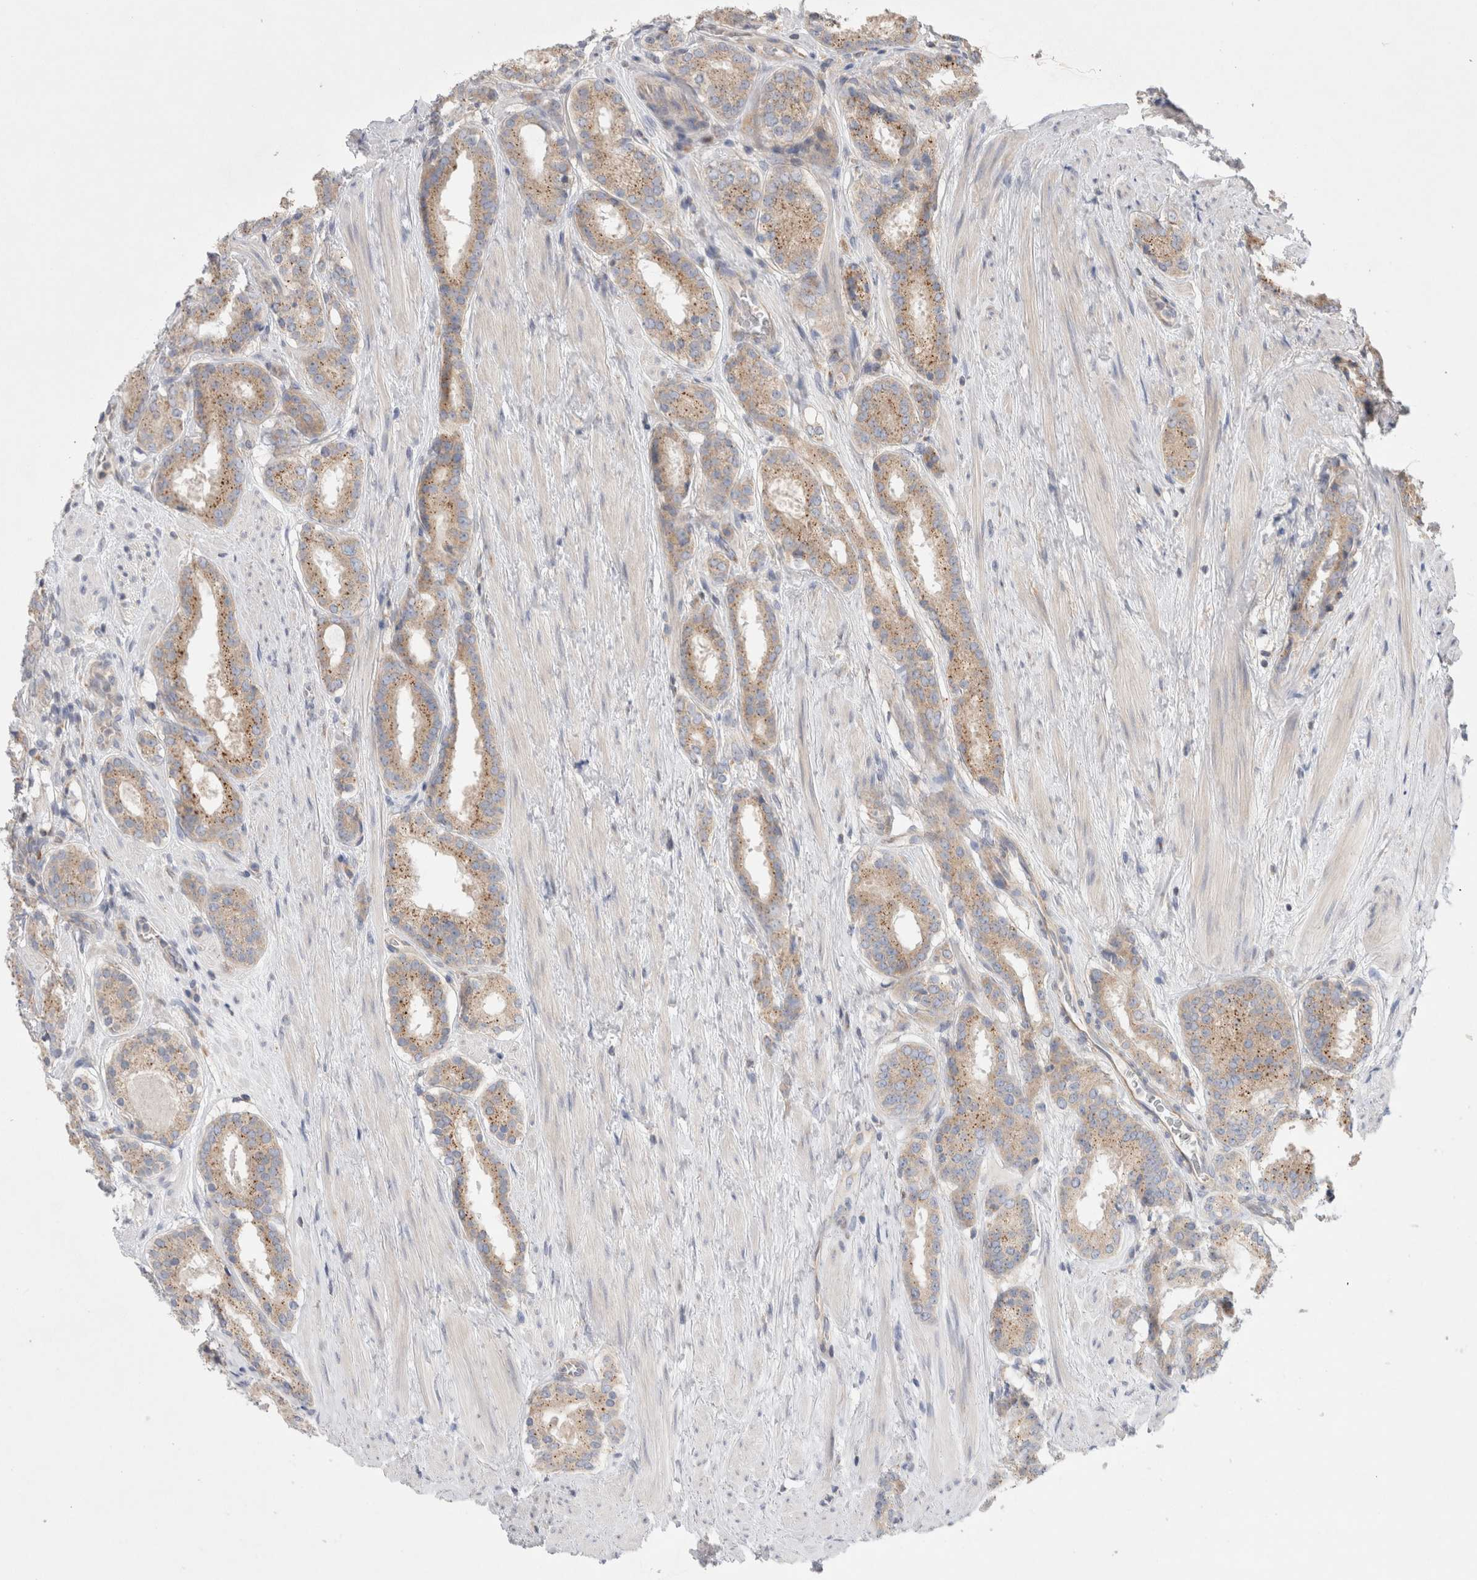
{"staining": {"intensity": "moderate", "quantity": ">75%", "location": "cytoplasmic/membranous"}, "tissue": "prostate cancer", "cell_type": "Tumor cells", "image_type": "cancer", "snomed": [{"axis": "morphology", "description": "Adenocarcinoma, Low grade"}, {"axis": "topography", "description": "Prostate"}], "caption": "This micrograph shows low-grade adenocarcinoma (prostate) stained with IHC to label a protein in brown. The cytoplasmic/membranous of tumor cells show moderate positivity for the protein. Nuclei are counter-stained blue.", "gene": "TBC1D16", "patient": {"sex": "male", "age": 69}}